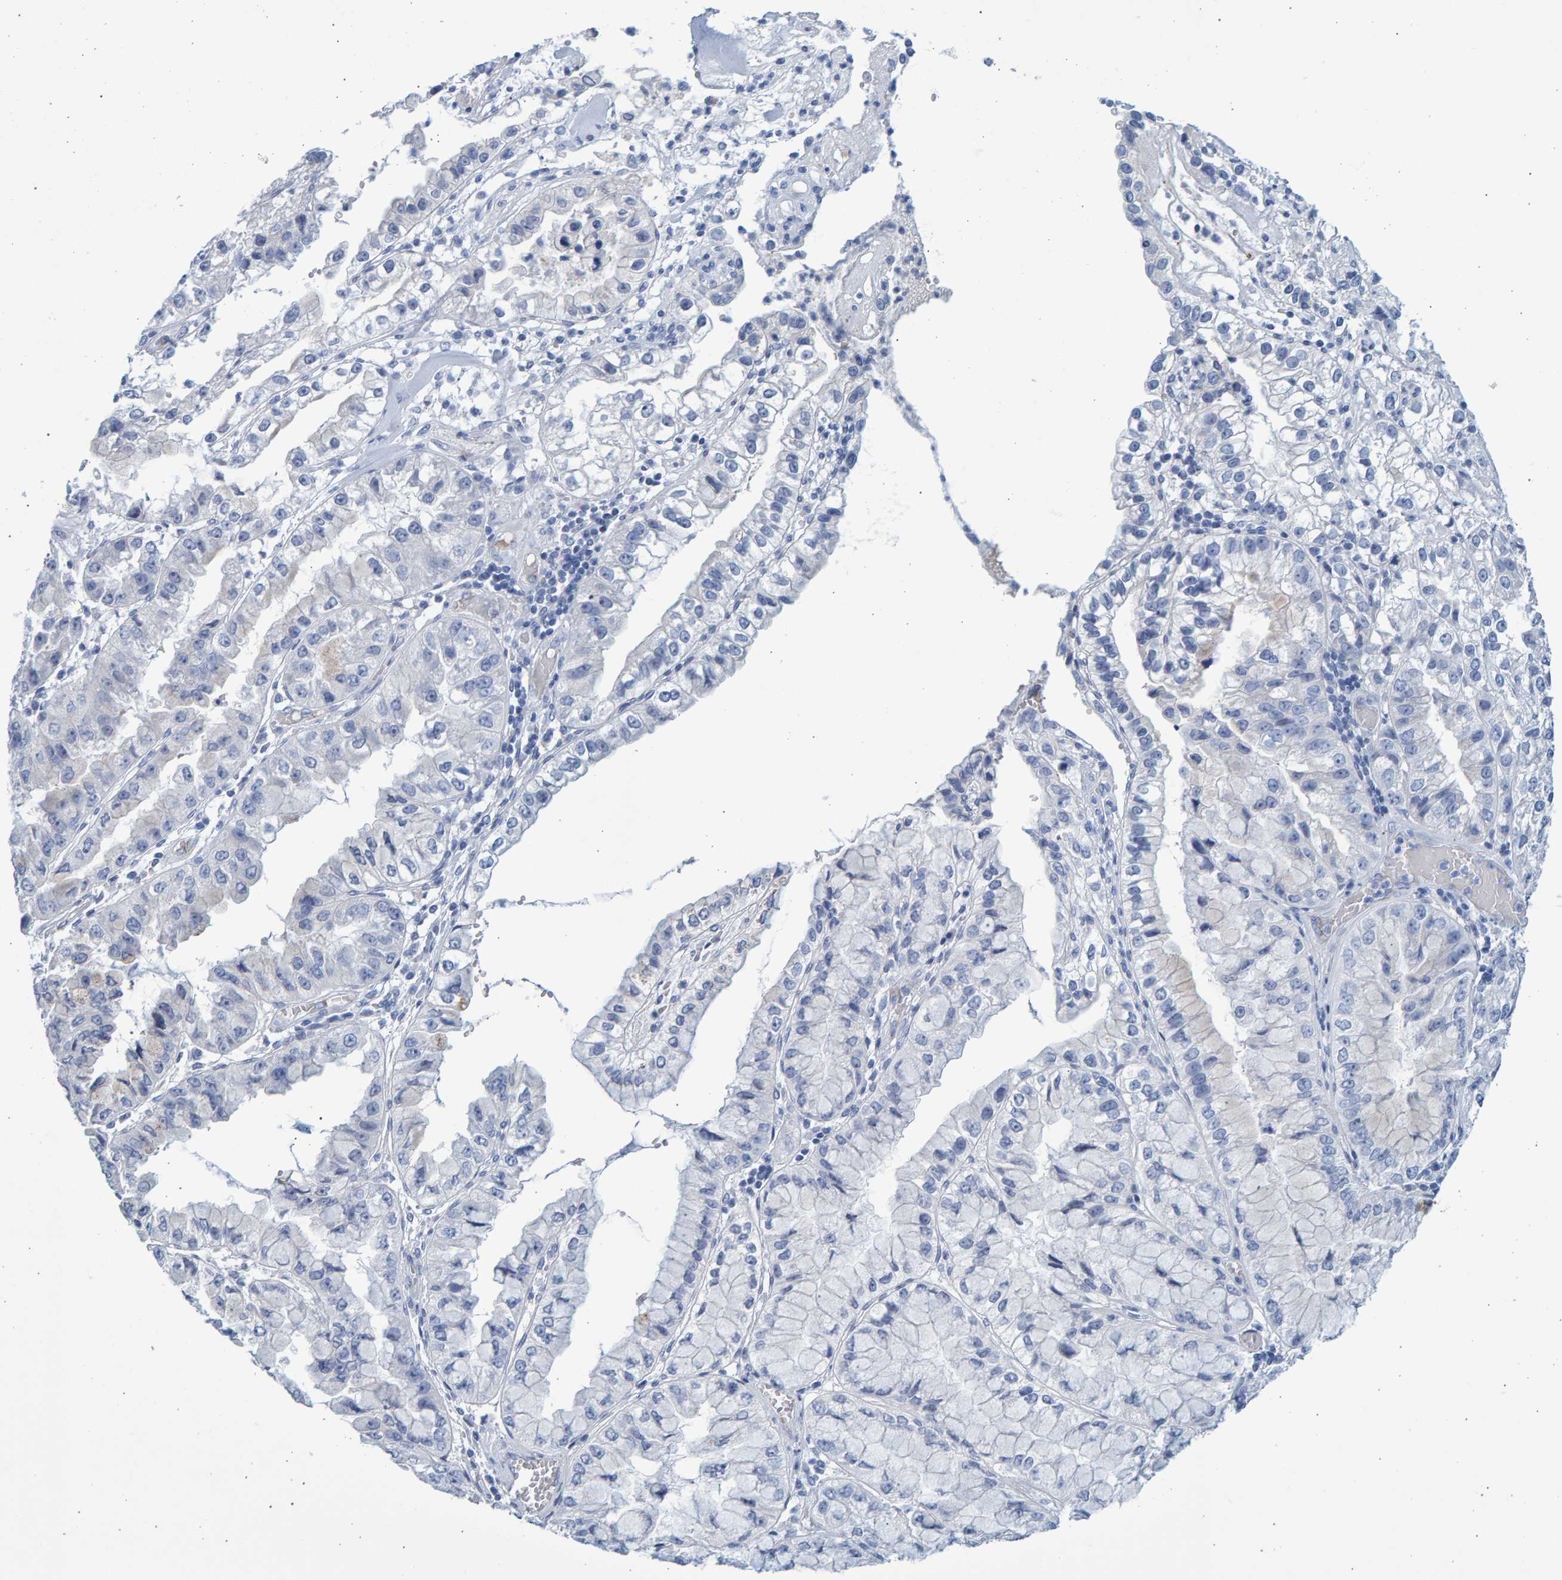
{"staining": {"intensity": "negative", "quantity": "none", "location": "none"}, "tissue": "liver cancer", "cell_type": "Tumor cells", "image_type": "cancer", "snomed": [{"axis": "morphology", "description": "Cholangiocarcinoma"}, {"axis": "topography", "description": "Liver"}], "caption": "Liver cancer (cholangiocarcinoma) was stained to show a protein in brown. There is no significant staining in tumor cells.", "gene": "SLC34A3", "patient": {"sex": "female", "age": 79}}